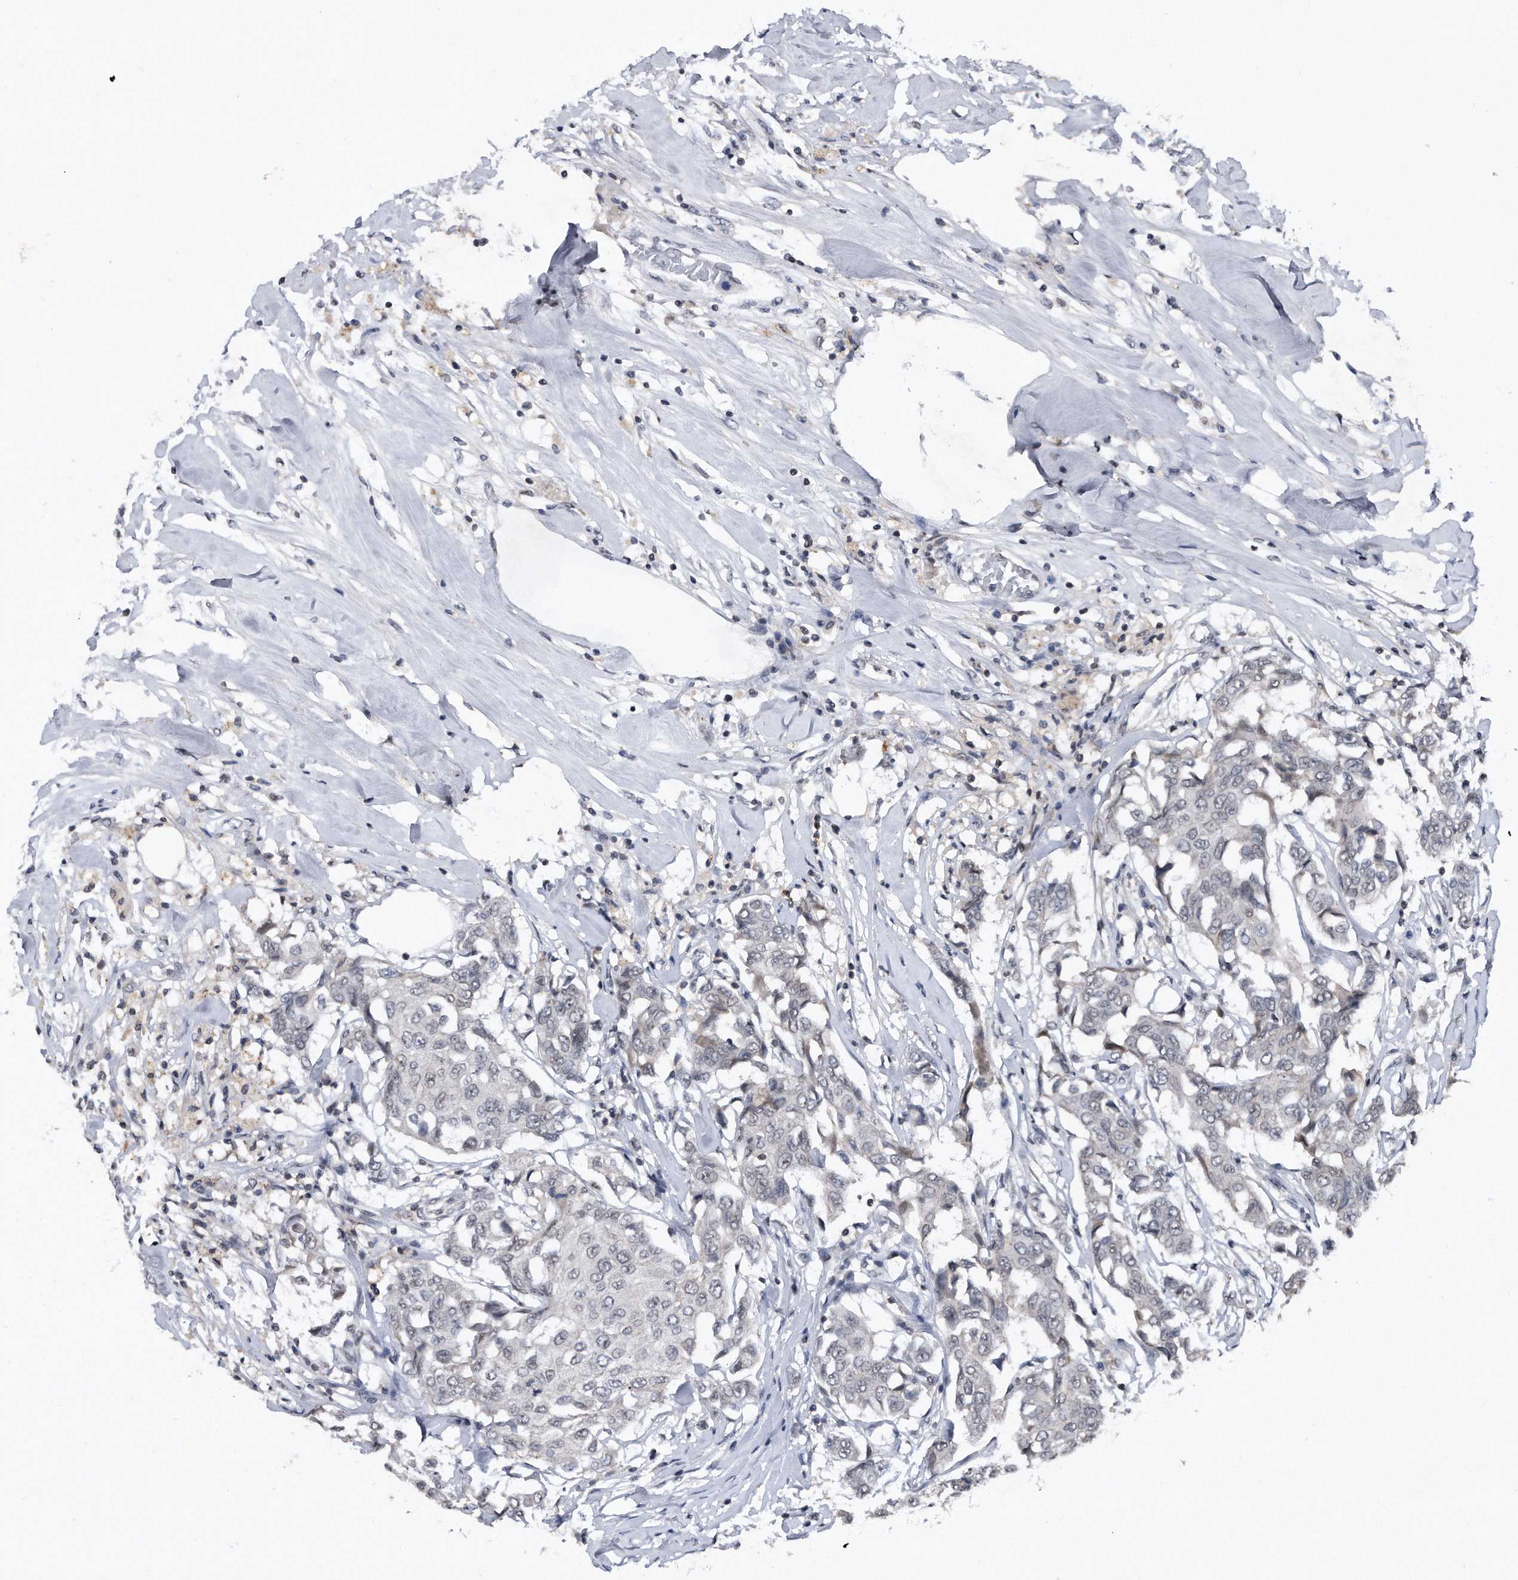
{"staining": {"intensity": "negative", "quantity": "none", "location": "none"}, "tissue": "breast cancer", "cell_type": "Tumor cells", "image_type": "cancer", "snomed": [{"axis": "morphology", "description": "Duct carcinoma"}, {"axis": "topography", "description": "Breast"}], "caption": "Micrograph shows no protein expression in tumor cells of breast cancer (intraductal carcinoma) tissue.", "gene": "VIRMA", "patient": {"sex": "female", "age": 80}}